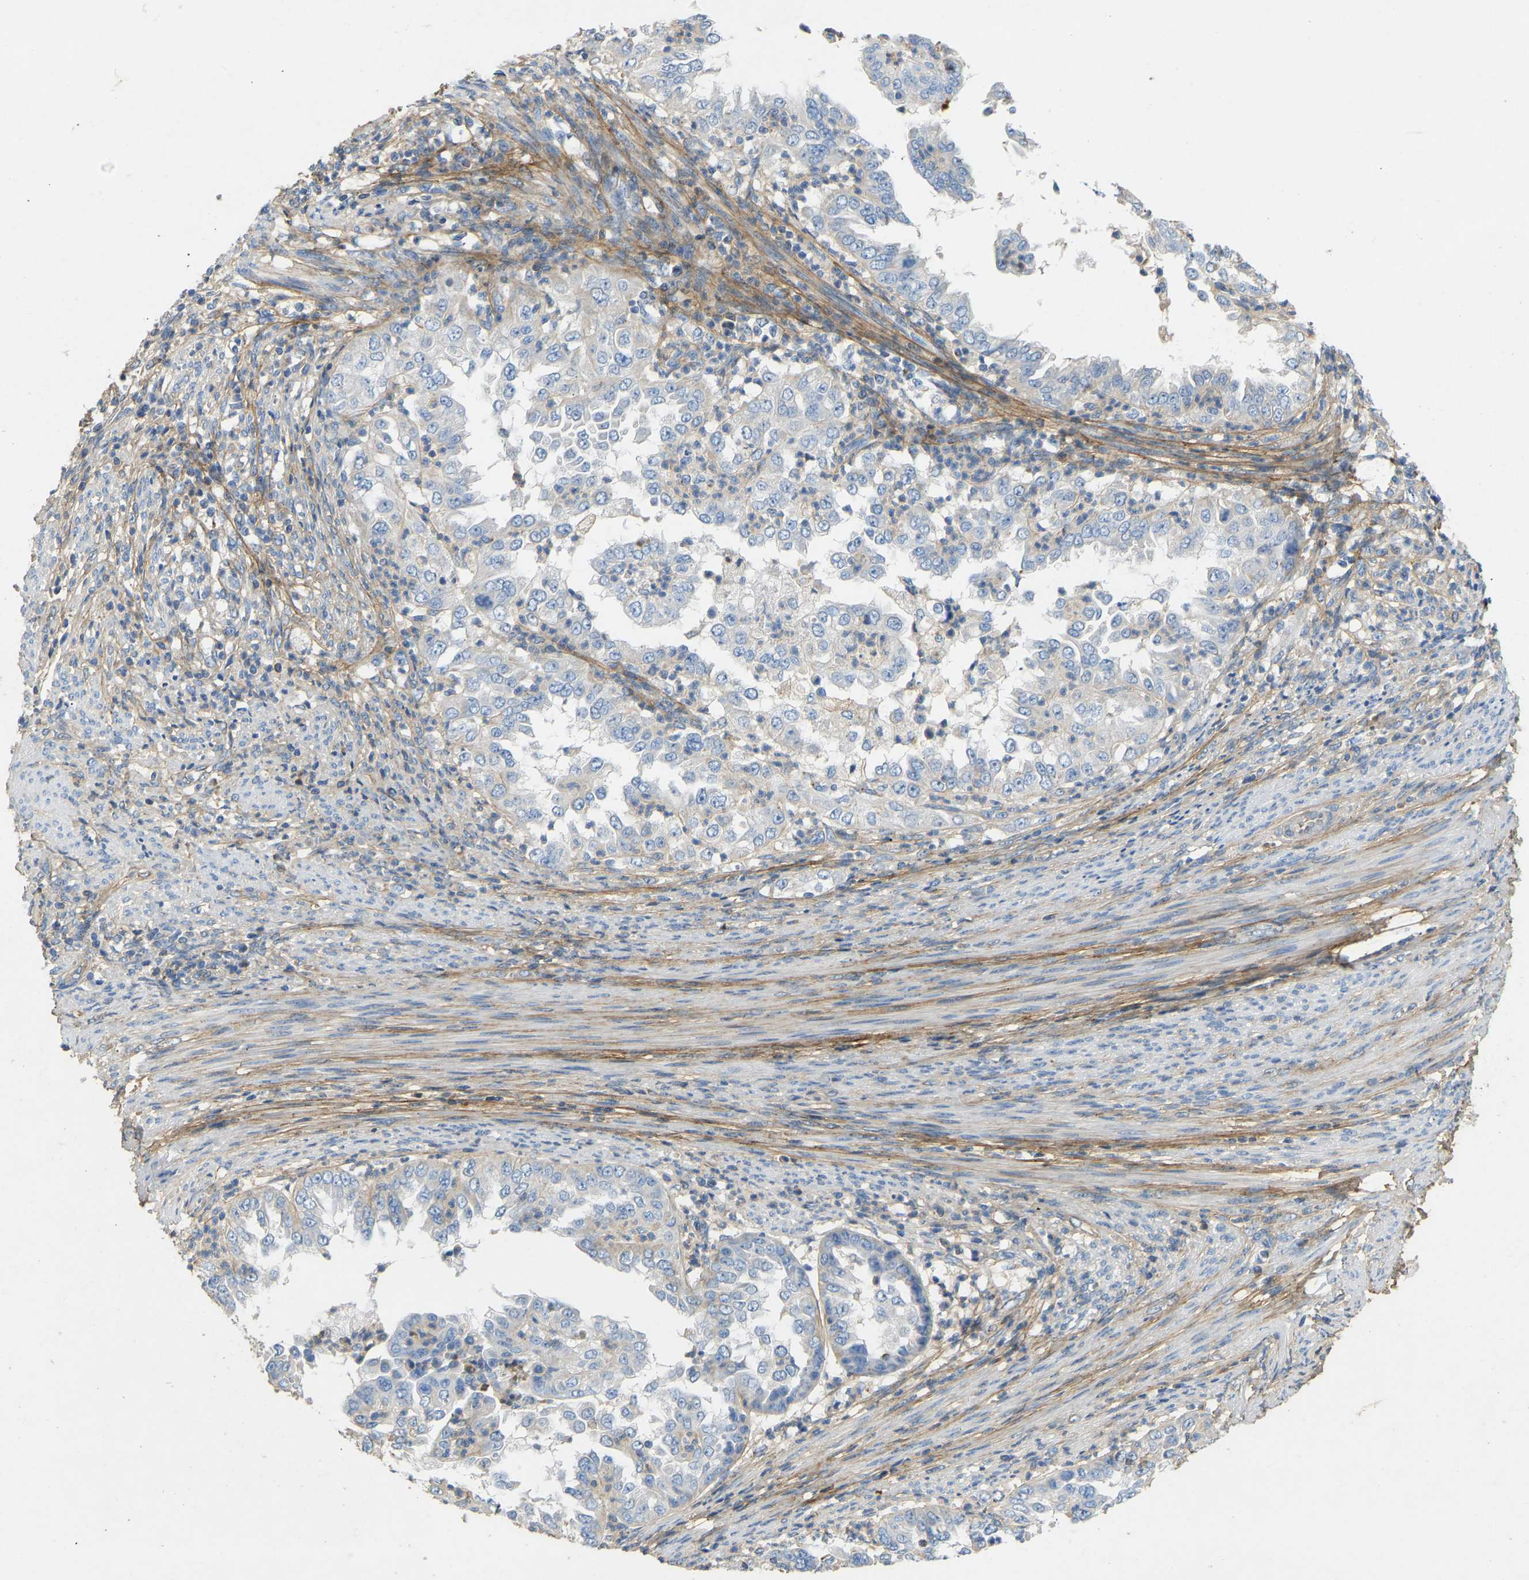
{"staining": {"intensity": "negative", "quantity": "none", "location": "none"}, "tissue": "endometrial cancer", "cell_type": "Tumor cells", "image_type": "cancer", "snomed": [{"axis": "morphology", "description": "Adenocarcinoma, NOS"}, {"axis": "topography", "description": "Endometrium"}], "caption": "Micrograph shows no protein expression in tumor cells of endometrial cancer tissue.", "gene": "TECTA", "patient": {"sex": "female", "age": 85}}